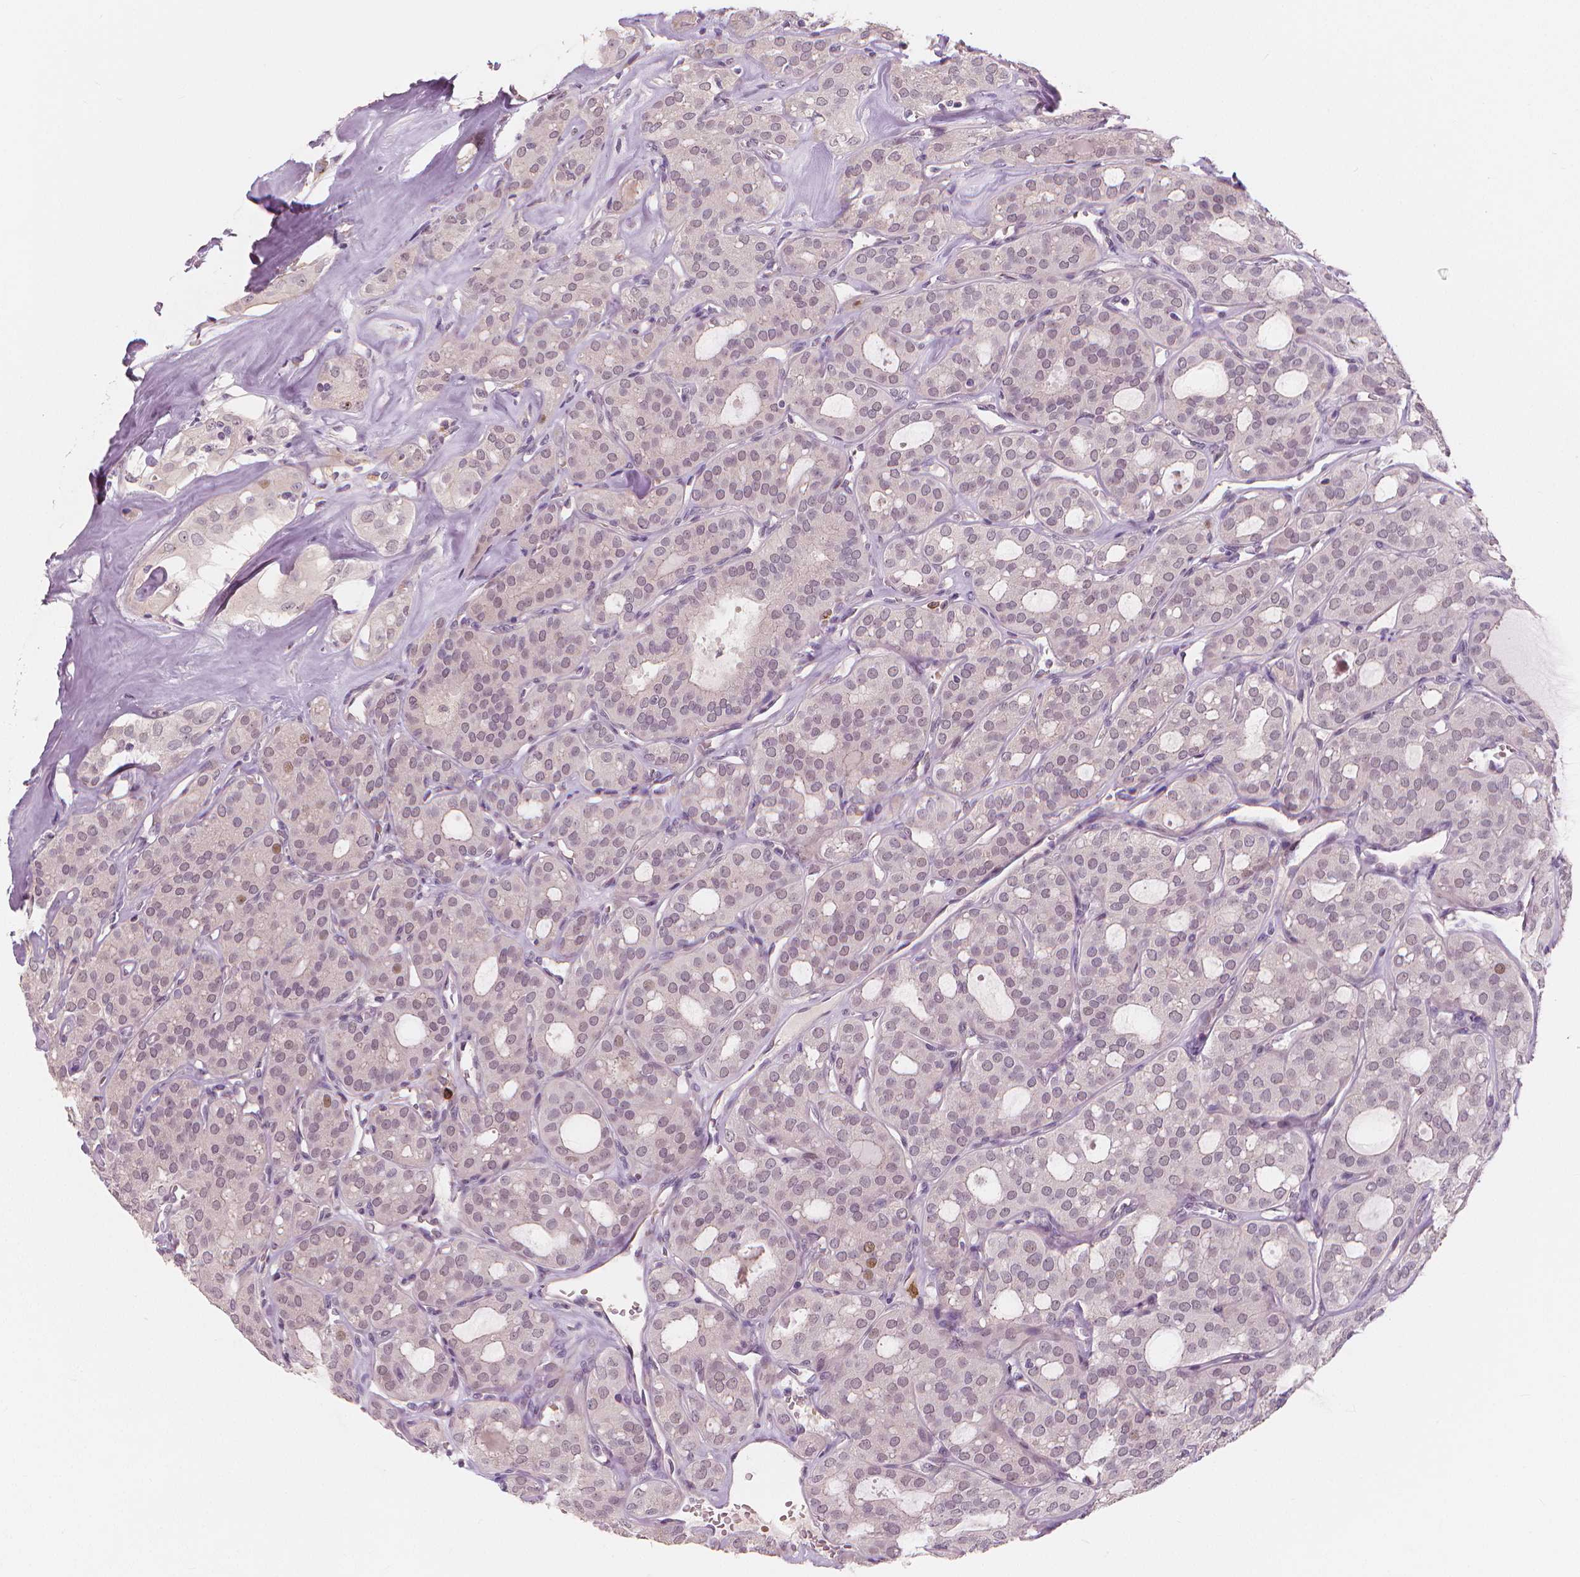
{"staining": {"intensity": "negative", "quantity": "none", "location": "none"}, "tissue": "thyroid cancer", "cell_type": "Tumor cells", "image_type": "cancer", "snomed": [{"axis": "morphology", "description": "Follicular adenoma carcinoma, NOS"}, {"axis": "topography", "description": "Thyroid gland"}], "caption": "Immunohistochemical staining of thyroid cancer shows no significant expression in tumor cells.", "gene": "RNASE7", "patient": {"sex": "male", "age": 75}}